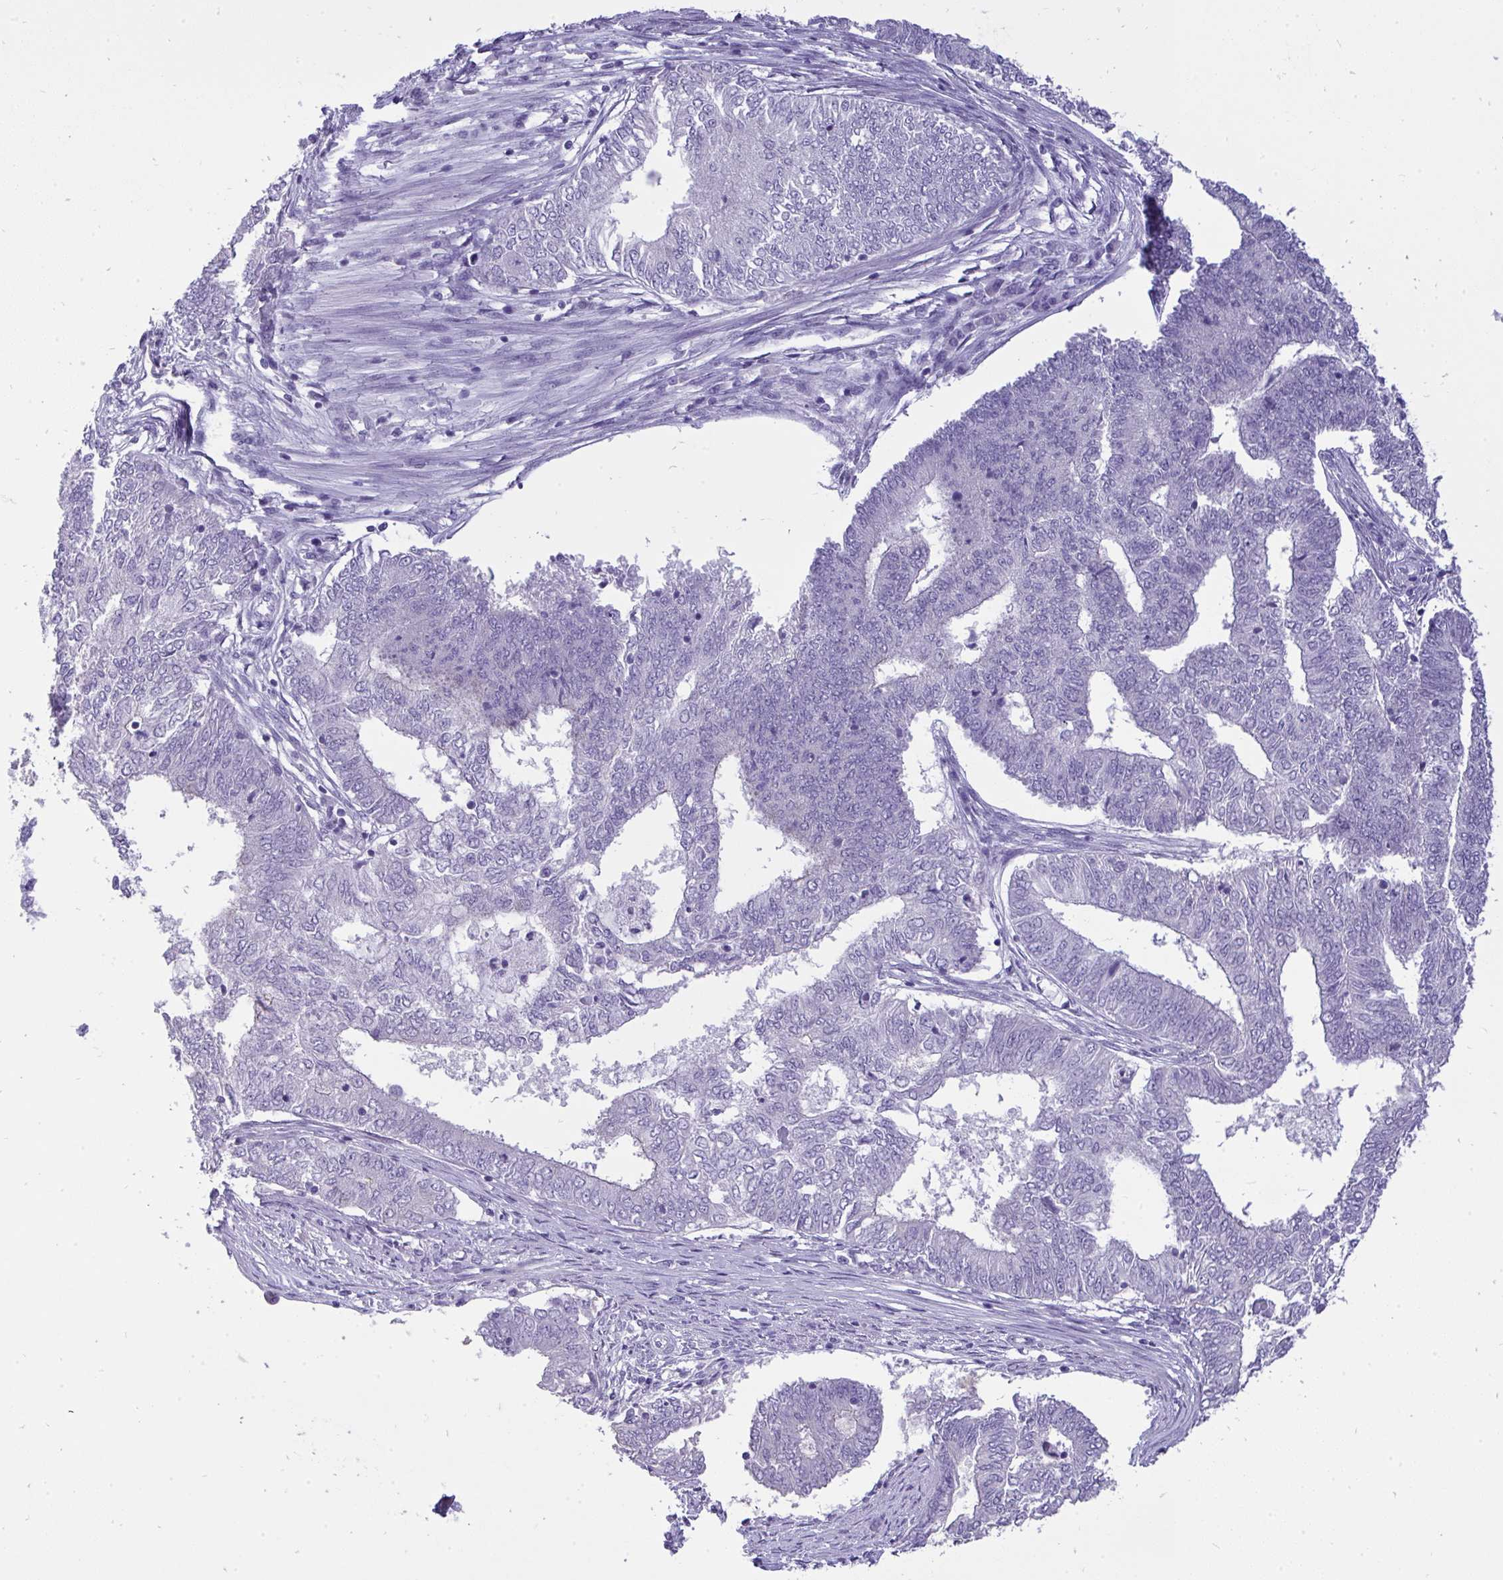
{"staining": {"intensity": "negative", "quantity": "none", "location": "none"}, "tissue": "endometrial cancer", "cell_type": "Tumor cells", "image_type": "cancer", "snomed": [{"axis": "morphology", "description": "Adenocarcinoma, NOS"}, {"axis": "topography", "description": "Endometrium"}], "caption": "Immunohistochemical staining of endometrial adenocarcinoma displays no significant positivity in tumor cells.", "gene": "VGLL3", "patient": {"sex": "female", "age": 62}}